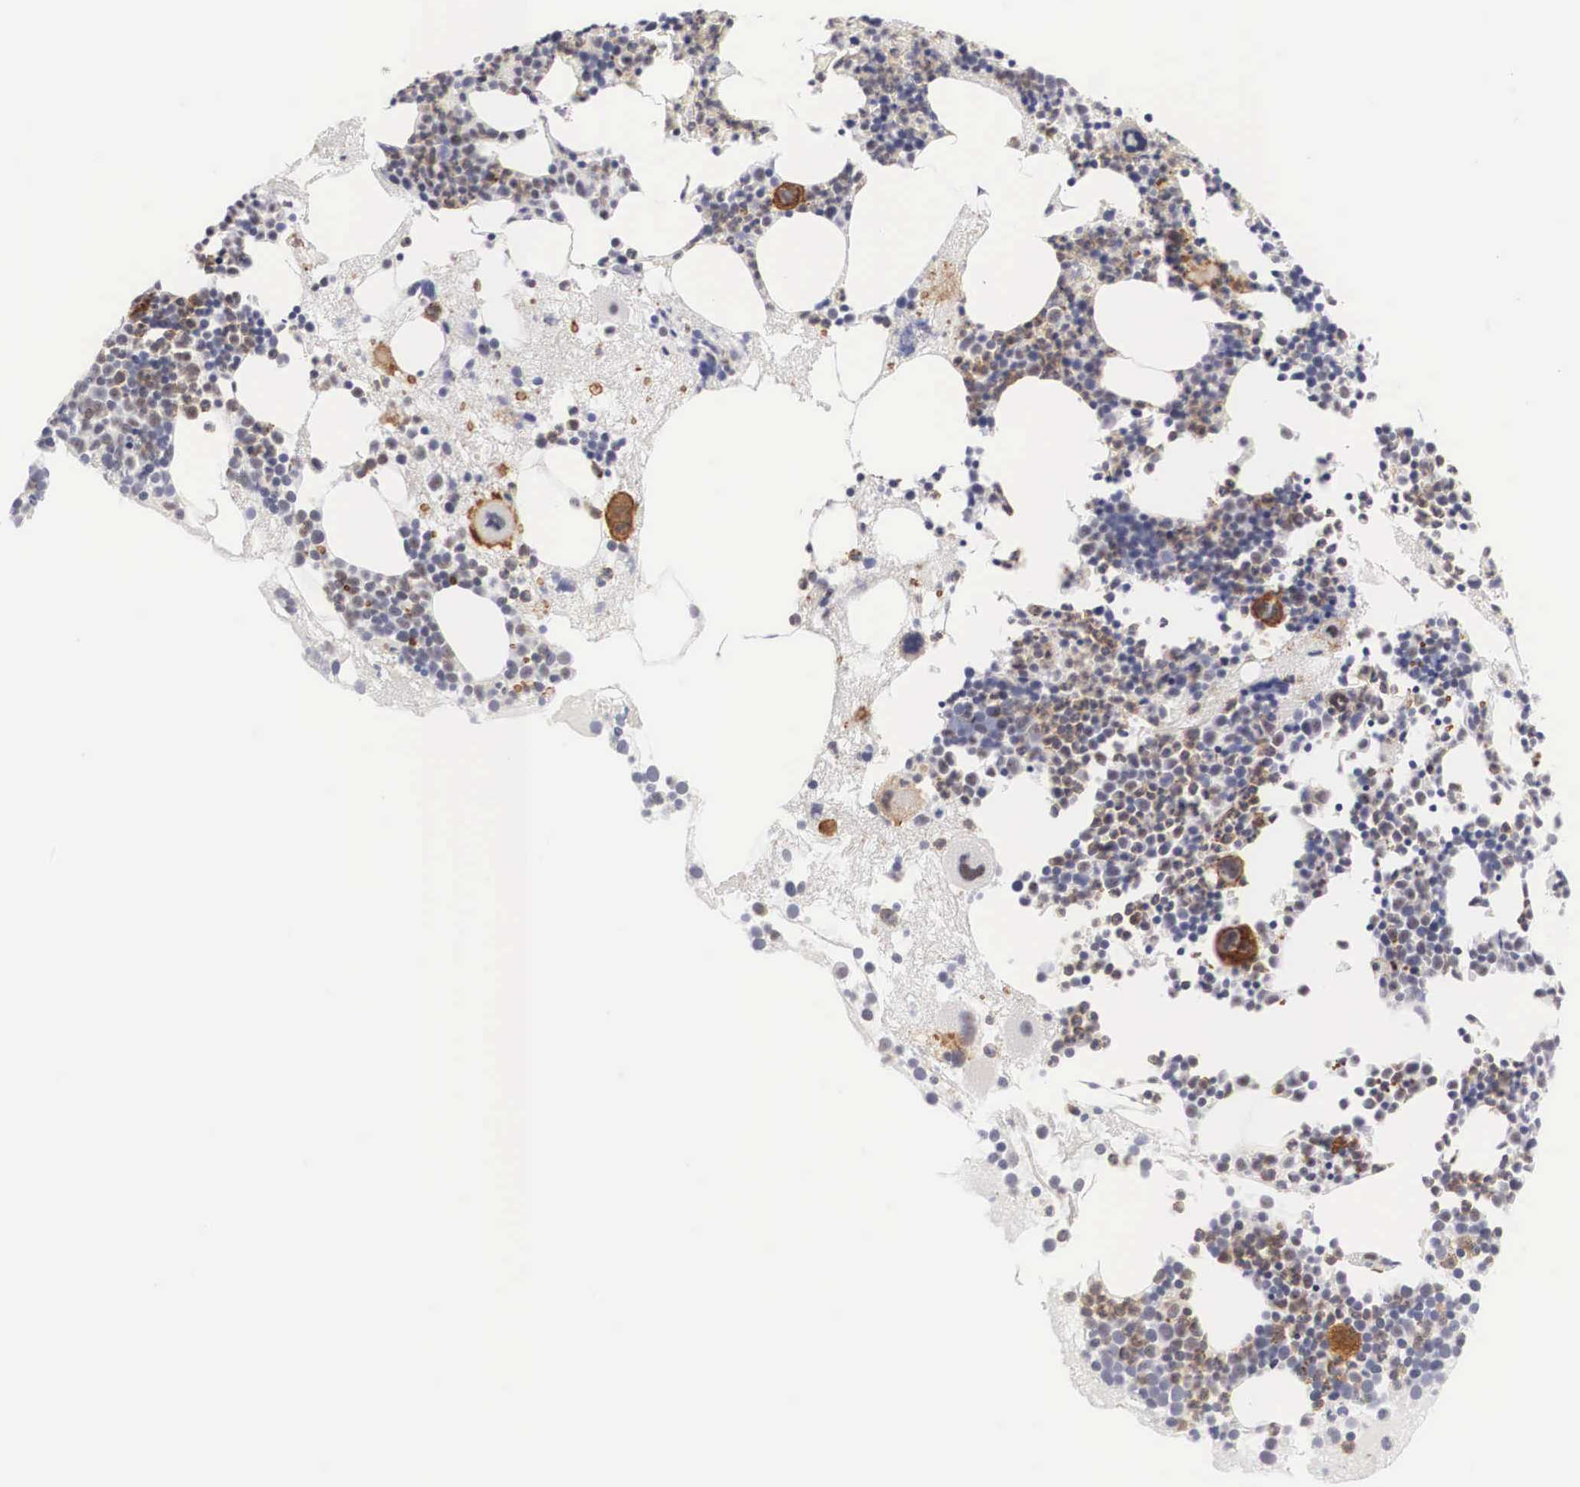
{"staining": {"intensity": "weak", "quantity": "<25%", "location": "cytoplasmic/membranous,nuclear"}, "tissue": "bone marrow", "cell_type": "Hematopoietic cells", "image_type": "normal", "snomed": [{"axis": "morphology", "description": "Normal tissue, NOS"}, {"axis": "topography", "description": "Bone marrow"}], "caption": "IHC micrograph of normal bone marrow: bone marrow stained with DAB demonstrates no significant protein staining in hematopoietic cells.", "gene": "FAM47A", "patient": {"sex": "male", "age": 75}}